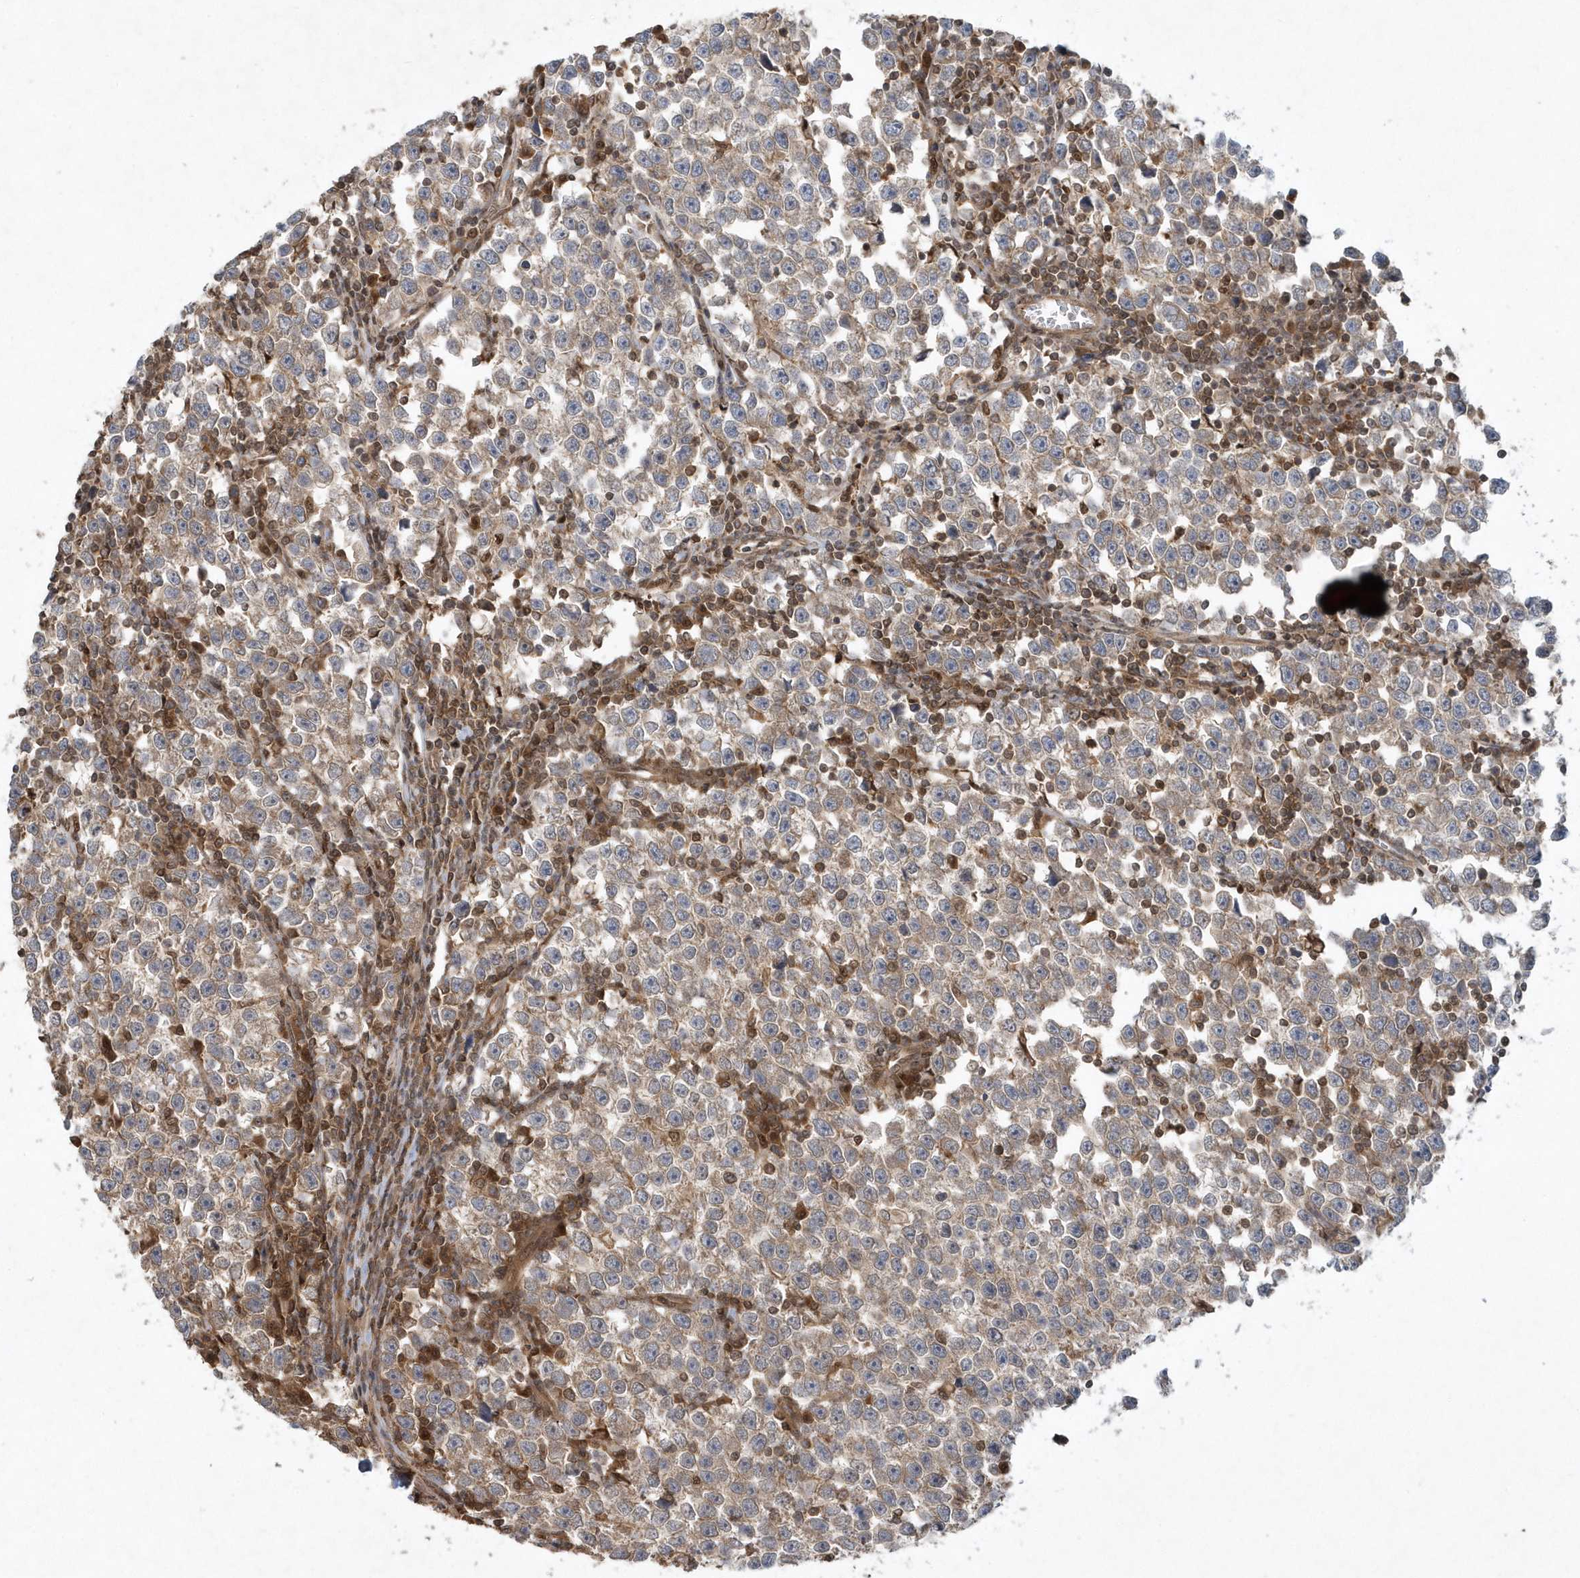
{"staining": {"intensity": "weak", "quantity": ">75%", "location": "cytoplasmic/membranous"}, "tissue": "testis cancer", "cell_type": "Tumor cells", "image_type": "cancer", "snomed": [{"axis": "morphology", "description": "Normal tissue, NOS"}, {"axis": "morphology", "description": "Seminoma, NOS"}, {"axis": "topography", "description": "Testis"}], "caption": "Protein expression analysis of human testis cancer (seminoma) reveals weak cytoplasmic/membranous expression in approximately >75% of tumor cells.", "gene": "ACYP1", "patient": {"sex": "male", "age": 43}}